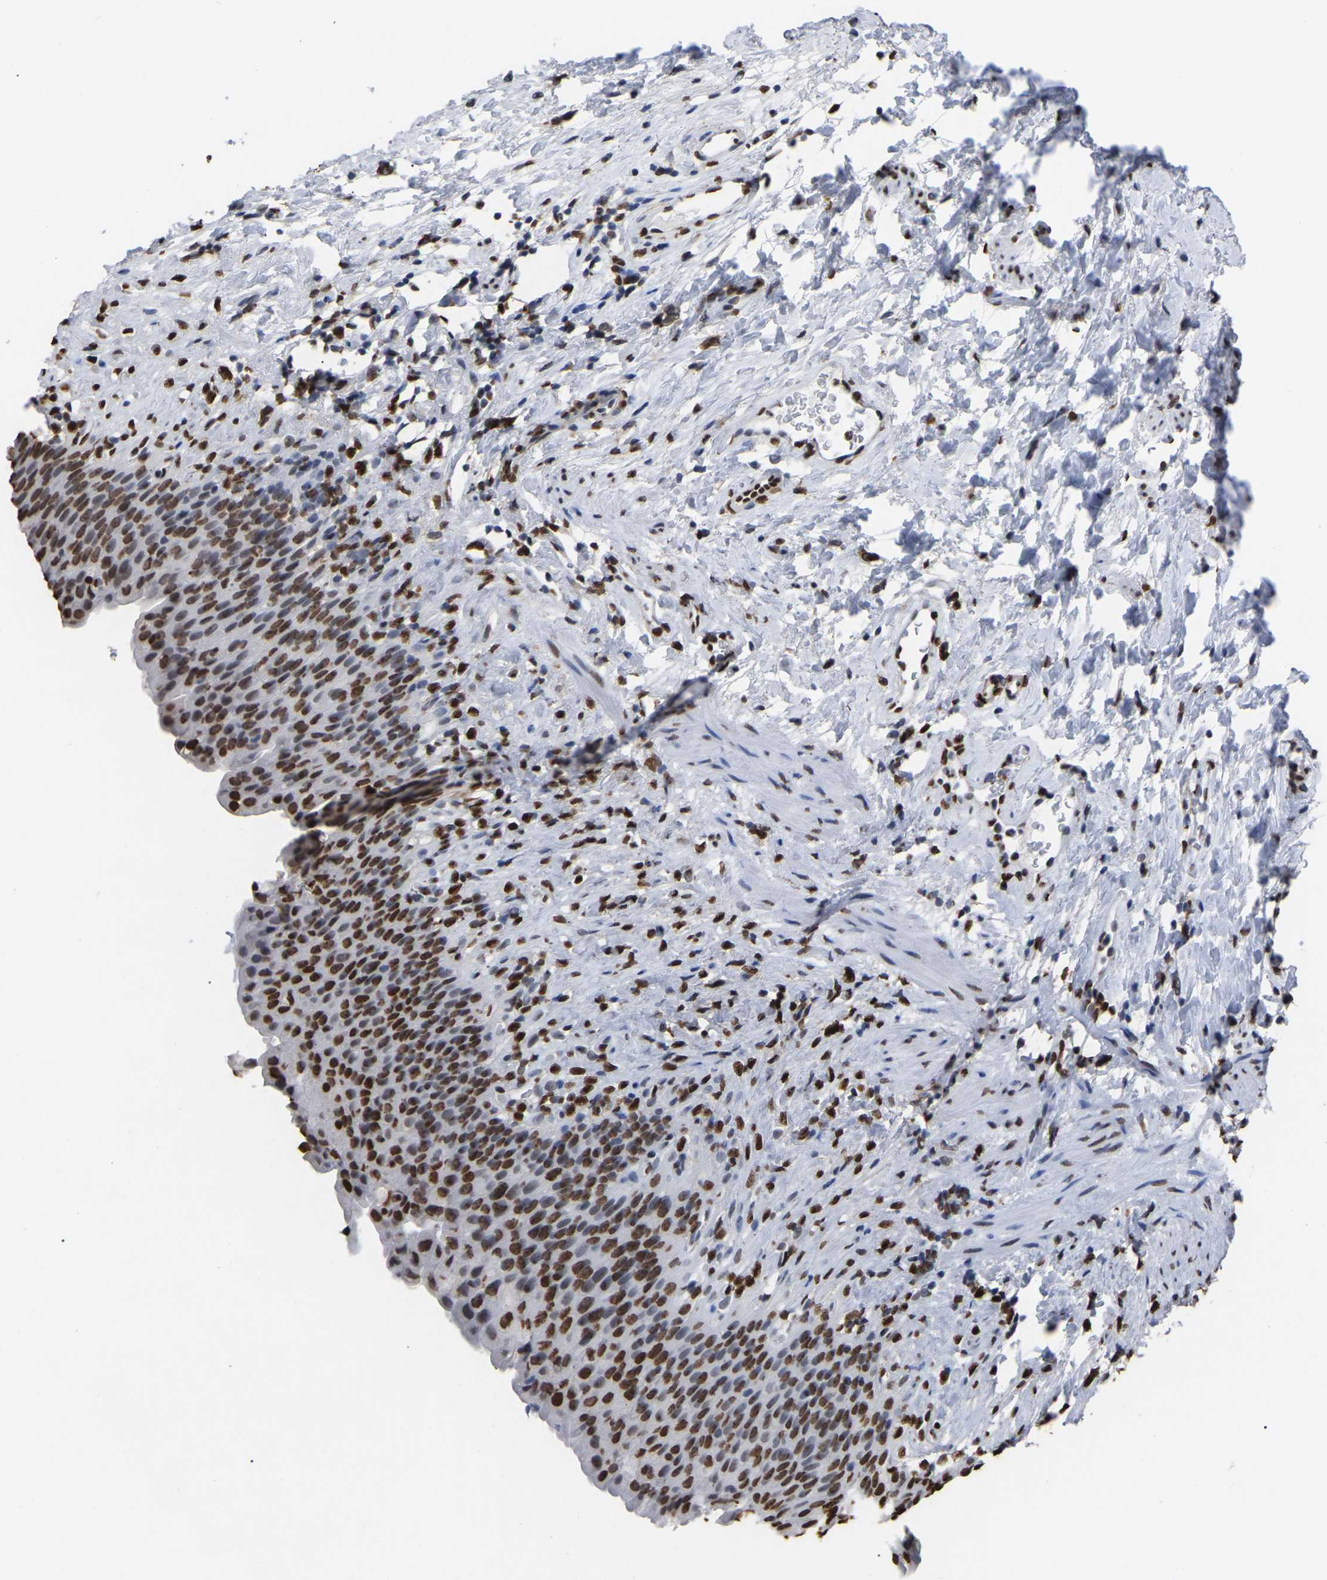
{"staining": {"intensity": "strong", "quantity": ">75%", "location": "nuclear"}, "tissue": "urinary bladder", "cell_type": "Urothelial cells", "image_type": "normal", "snomed": [{"axis": "morphology", "description": "Normal tissue, NOS"}, {"axis": "topography", "description": "Urinary bladder"}], "caption": "Protein expression analysis of normal urinary bladder displays strong nuclear positivity in about >75% of urothelial cells. (Brightfield microscopy of DAB IHC at high magnification).", "gene": "RBL2", "patient": {"sex": "female", "age": 79}}